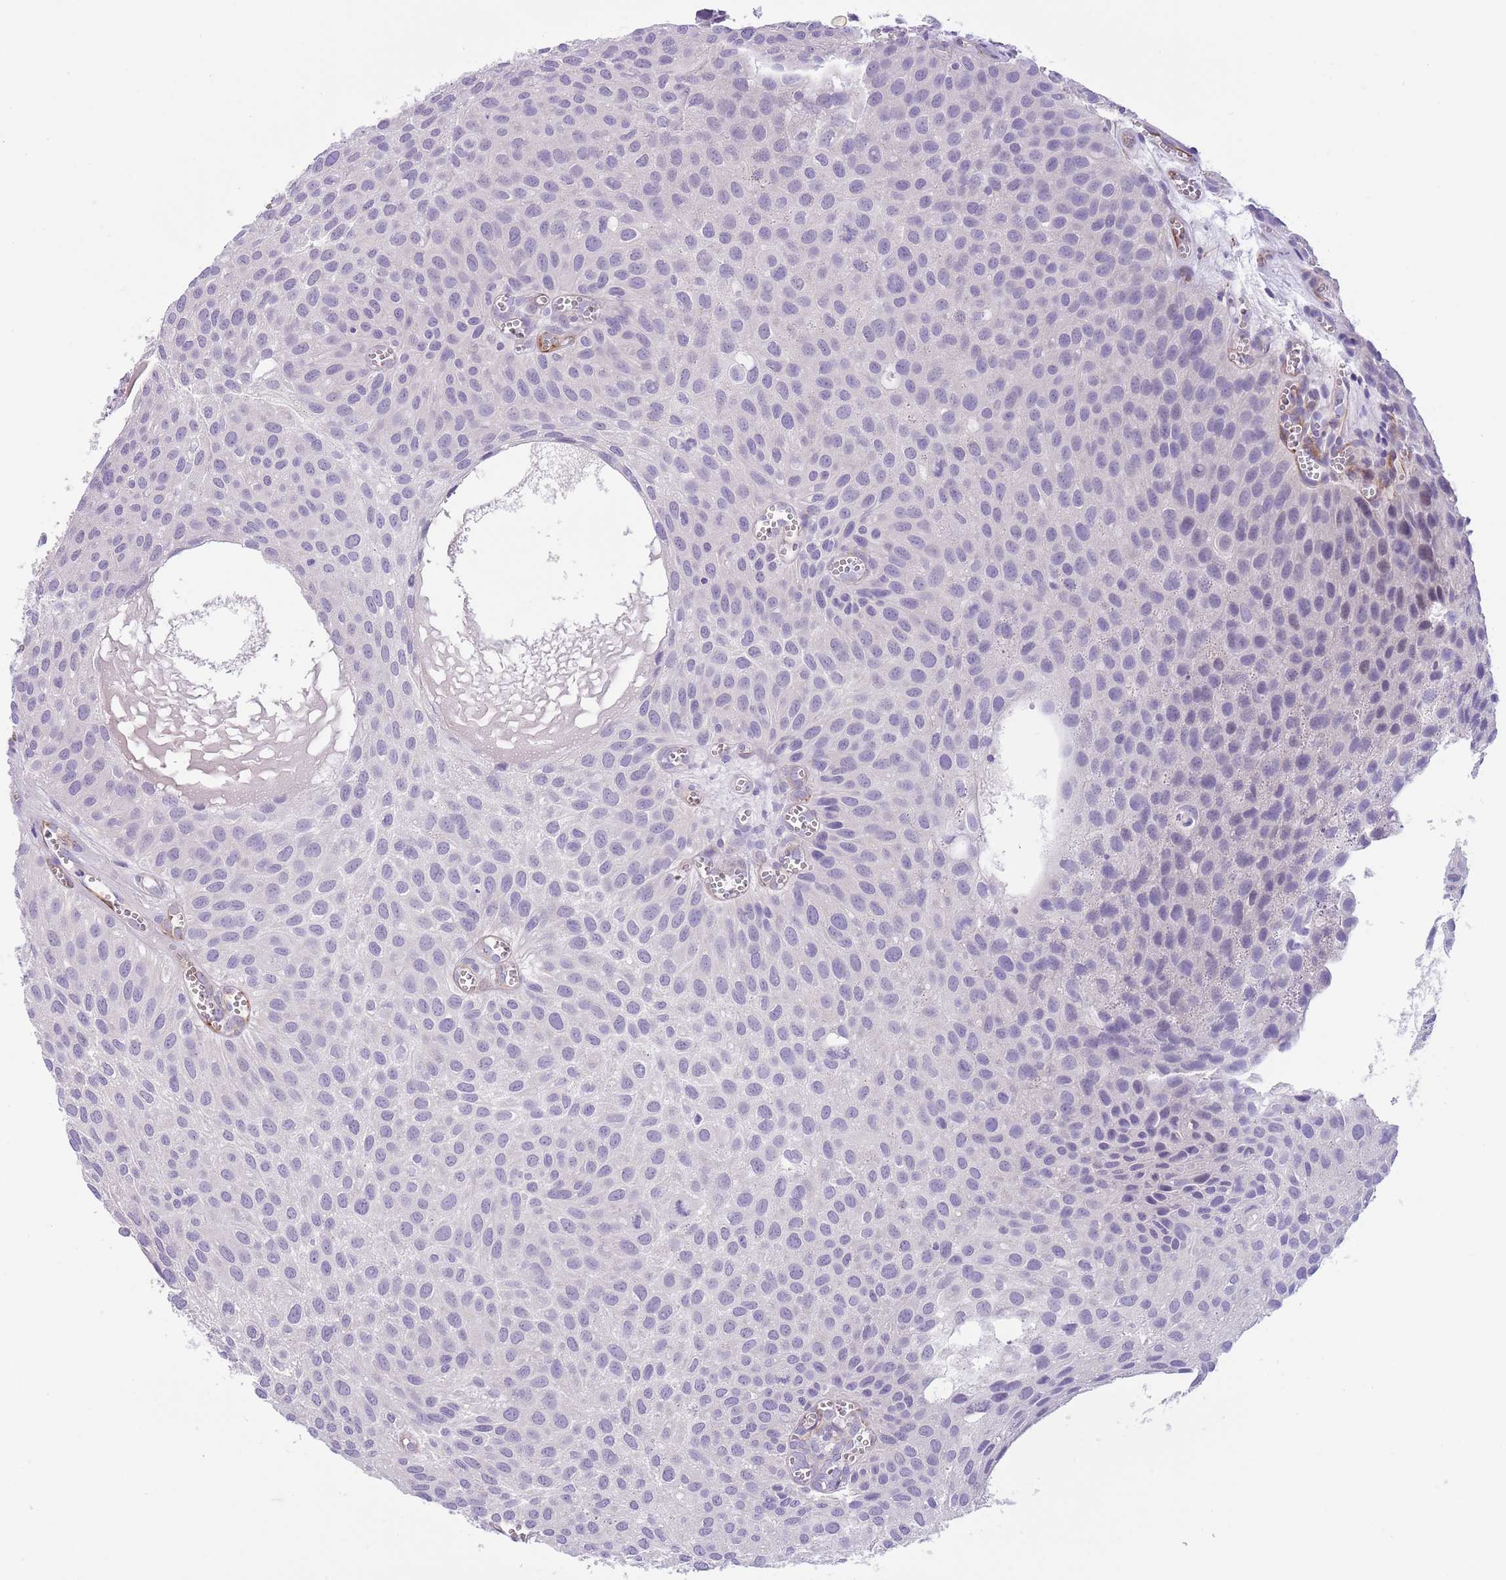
{"staining": {"intensity": "negative", "quantity": "none", "location": "none"}, "tissue": "urothelial cancer", "cell_type": "Tumor cells", "image_type": "cancer", "snomed": [{"axis": "morphology", "description": "Urothelial carcinoma, Low grade"}, {"axis": "topography", "description": "Urinary bladder"}], "caption": "DAB (3,3'-diaminobenzidine) immunohistochemical staining of human urothelial carcinoma (low-grade) exhibits no significant positivity in tumor cells.", "gene": "TSGA13", "patient": {"sex": "male", "age": 88}}